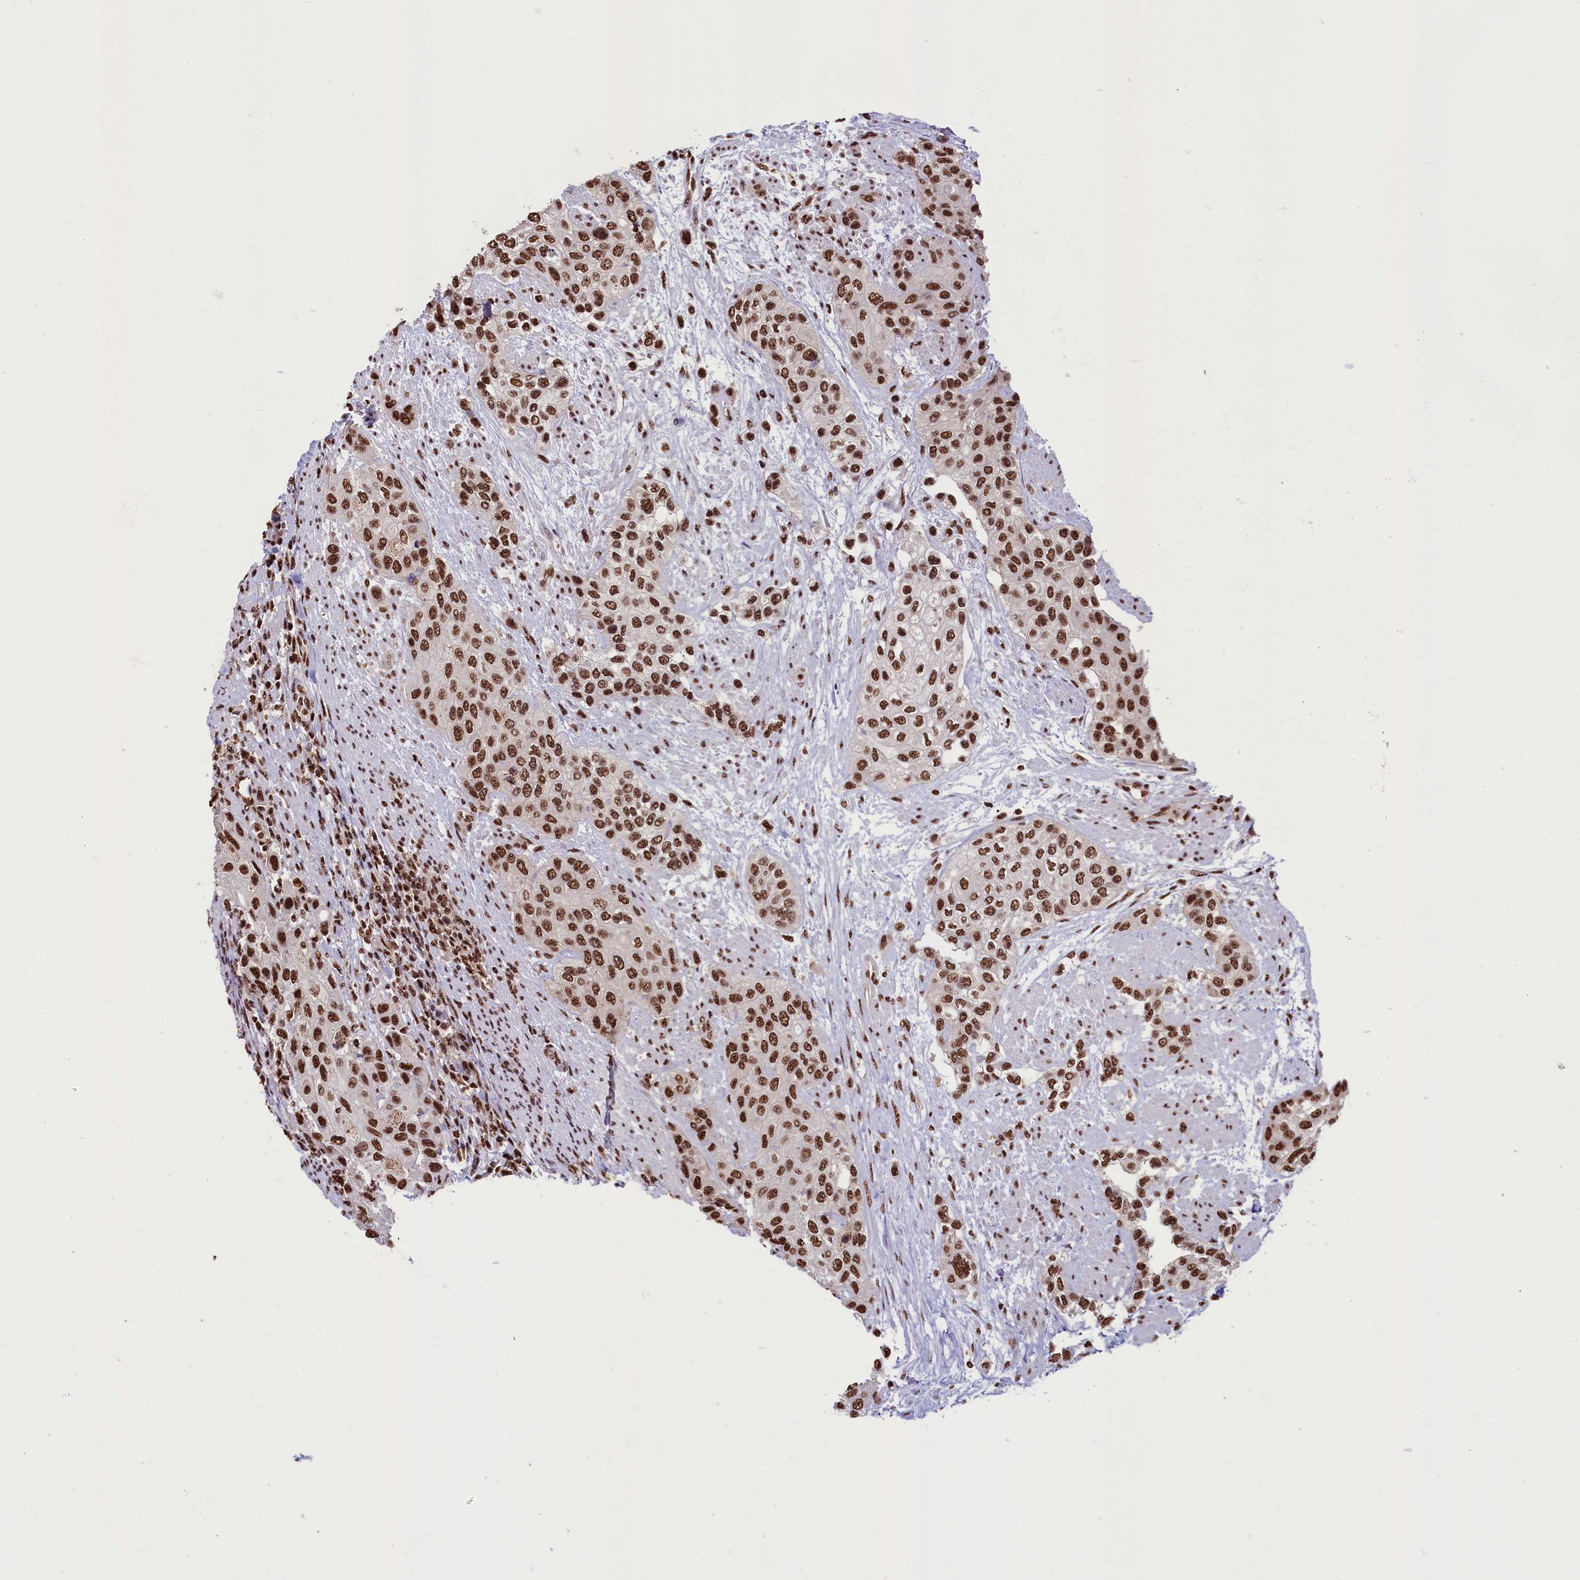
{"staining": {"intensity": "strong", "quantity": ">75%", "location": "nuclear"}, "tissue": "urothelial cancer", "cell_type": "Tumor cells", "image_type": "cancer", "snomed": [{"axis": "morphology", "description": "Normal tissue, NOS"}, {"axis": "morphology", "description": "Urothelial carcinoma, High grade"}, {"axis": "topography", "description": "Vascular tissue"}, {"axis": "topography", "description": "Urinary bladder"}], "caption": "Immunohistochemistry image of neoplastic tissue: human urothelial cancer stained using IHC demonstrates high levels of strong protein expression localized specifically in the nuclear of tumor cells, appearing as a nuclear brown color.", "gene": "SNRPD2", "patient": {"sex": "female", "age": 56}}